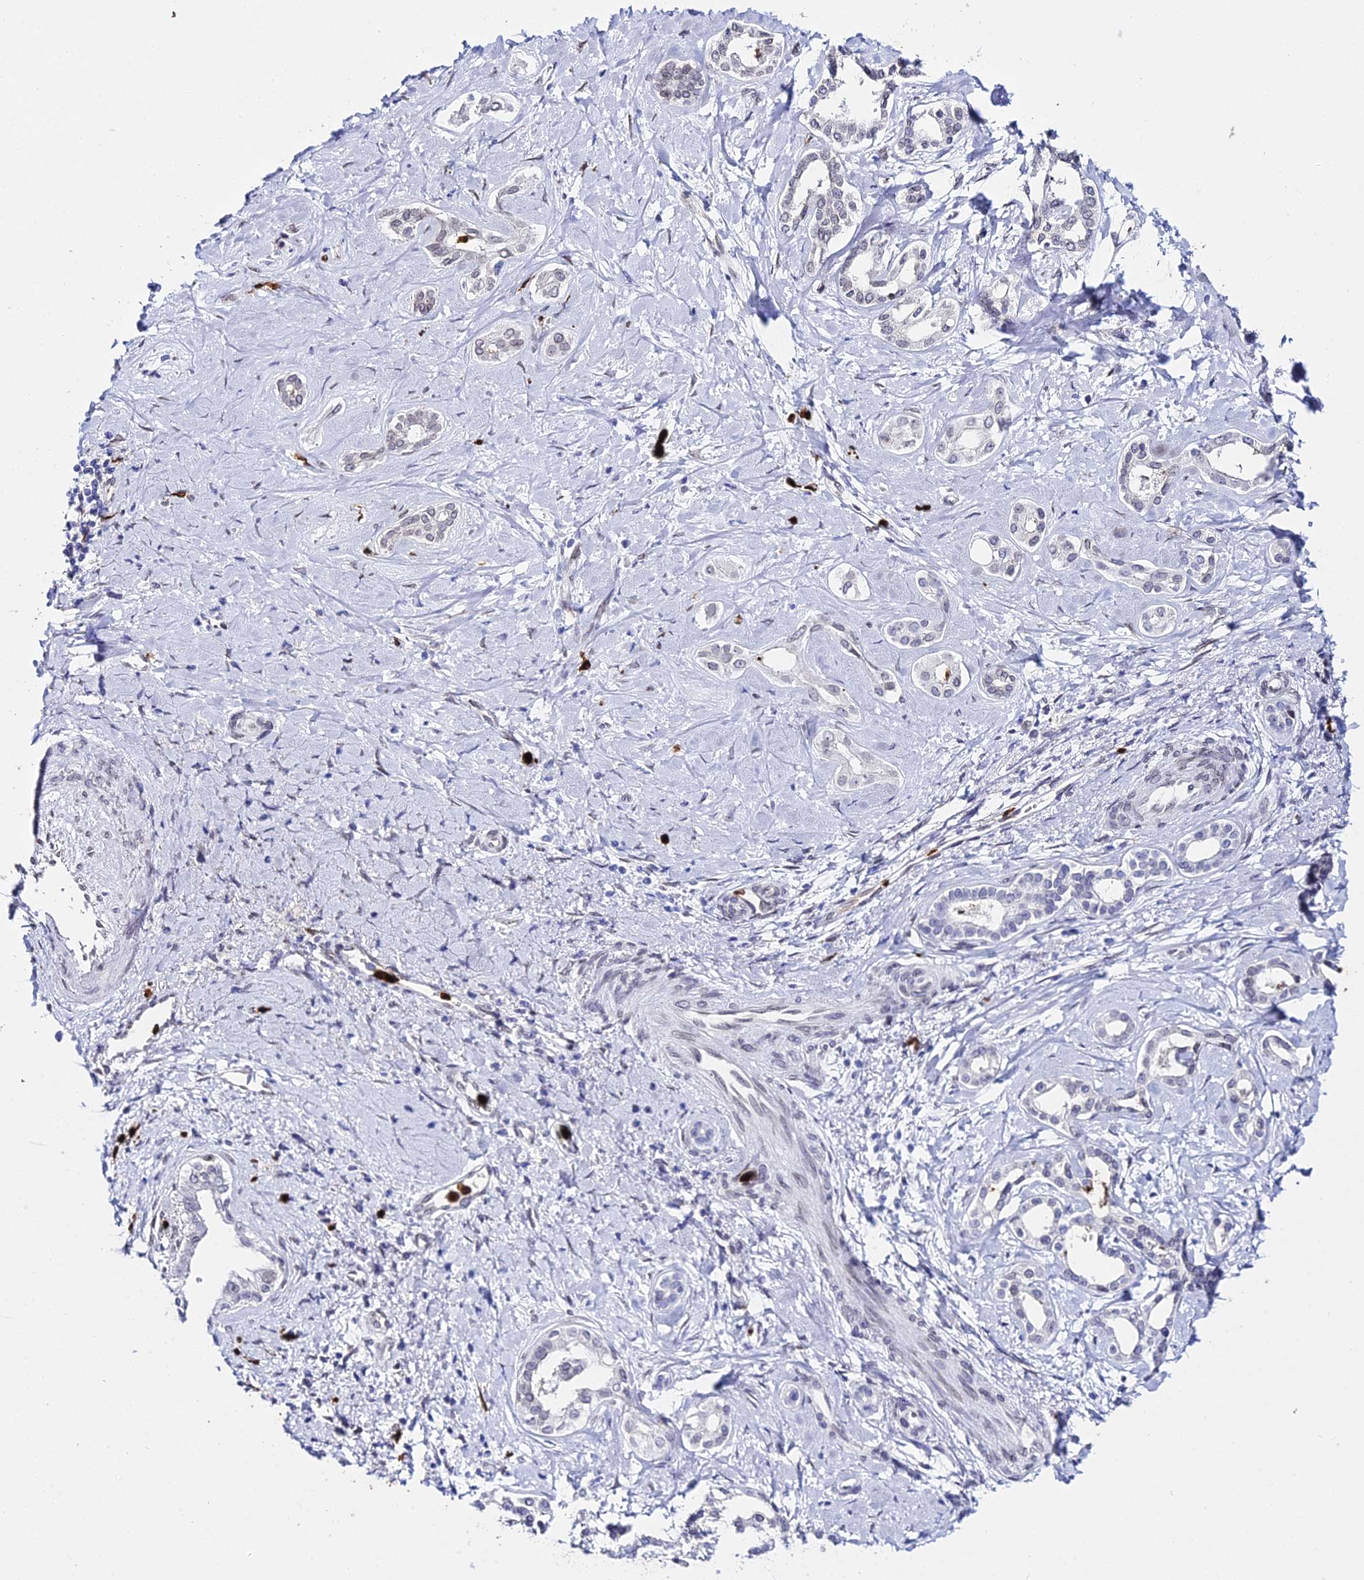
{"staining": {"intensity": "negative", "quantity": "none", "location": "none"}, "tissue": "liver cancer", "cell_type": "Tumor cells", "image_type": "cancer", "snomed": [{"axis": "morphology", "description": "Cholangiocarcinoma"}, {"axis": "topography", "description": "Liver"}], "caption": "This is an immunohistochemistry histopathology image of liver cancer (cholangiocarcinoma). There is no staining in tumor cells.", "gene": "MCM10", "patient": {"sex": "female", "age": 77}}